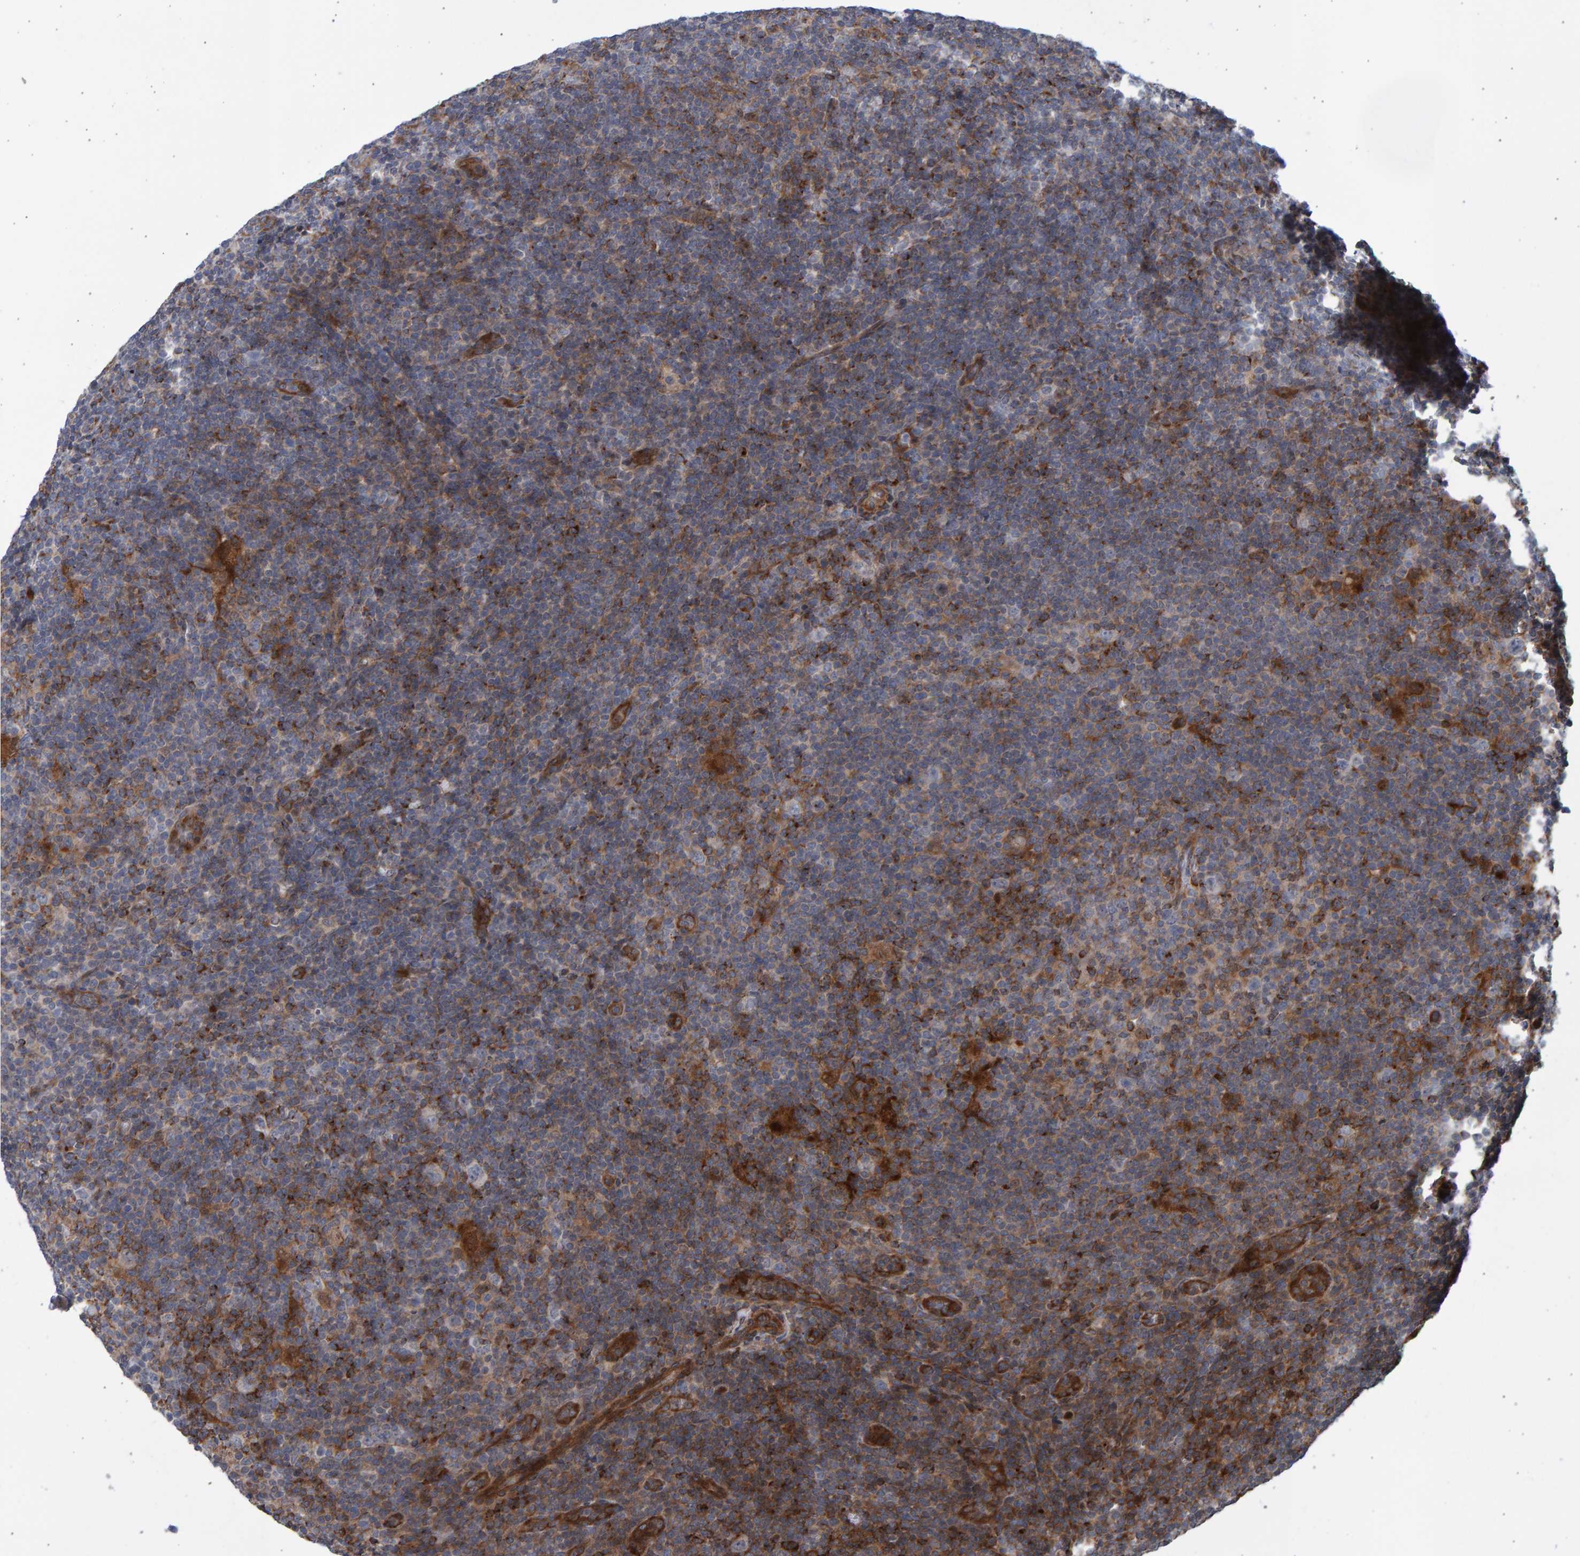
{"staining": {"intensity": "weak", "quantity": "<25%", "location": "cytoplasmic/membranous"}, "tissue": "lymphoma", "cell_type": "Tumor cells", "image_type": "cancer", "snomed": [{"axis": "morphology", "description": "Hodgkin's disease, NOS"}, {"axis": "topography", "description": "Lymph node"}], "caption": "DAB (3,3'-diaminobenzidine) immunohistochemical staining of Hodgkin's disease reveals no significant expression in tumor cells.", "gene": "LRBA", "patient": {"sex": "female", "age": 57}}